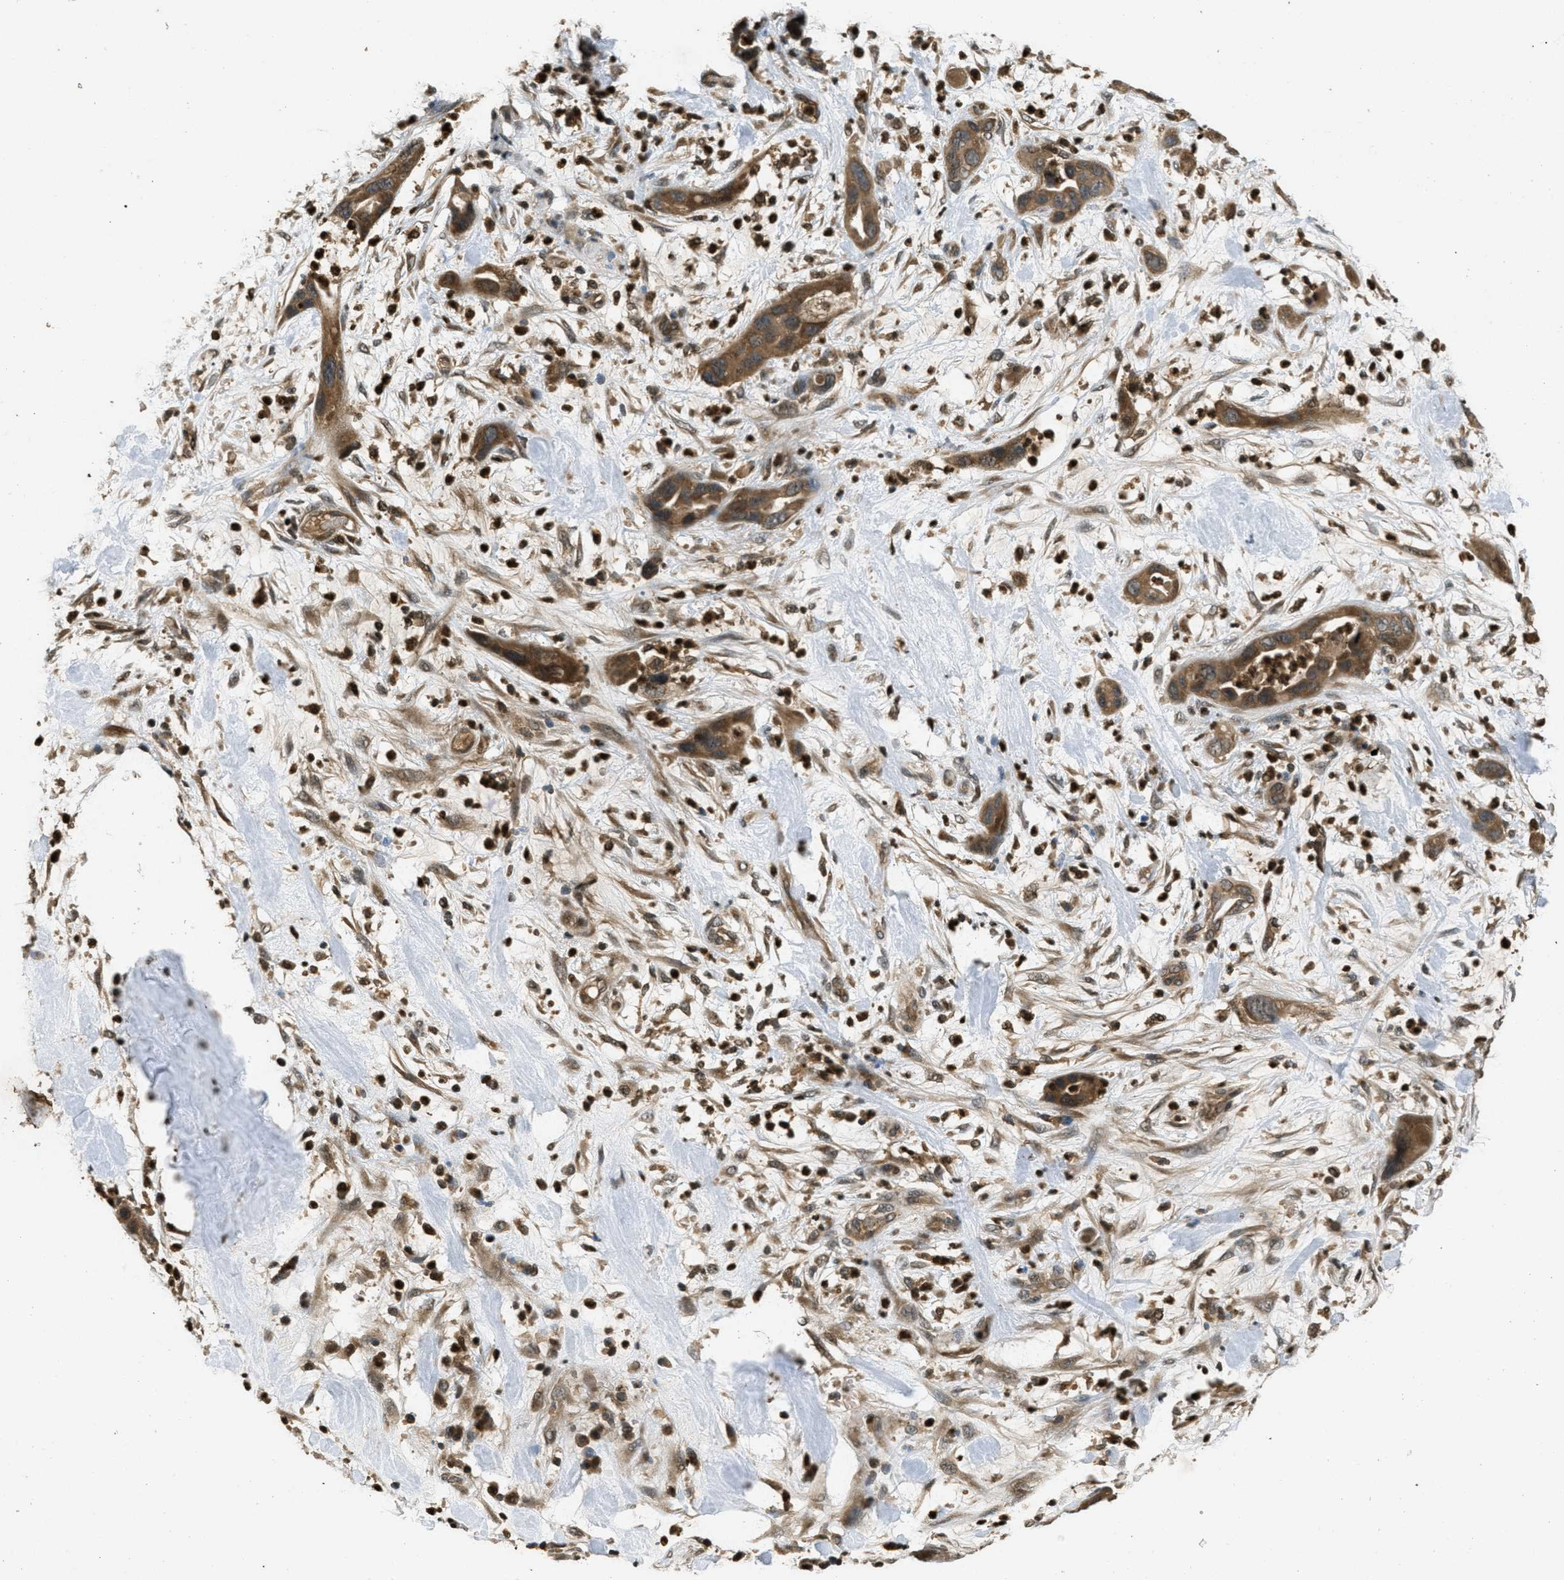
{"staining": {"intensity": "moderate", "quantity": ">75%", "location": "cytoplasmic/membranous"}, "tissue": "pancreatic cancer", "cell_type": "Tumor cells", "image_type": "cancer", "snomed": [{"axis": "morphology", "description": "Adenocarcinoma, NOS"}, {"axis": "topography", "description": "Pancreas"}], "caption": "Human pancreatic adenocarcinoma stained with a brown dye demonstrates moderate cytoplasmic/membranous positive expression in approximately >75% of tumor cells.", "gene": "ATG7", "patient": {"sex": "female", "age": 71}}